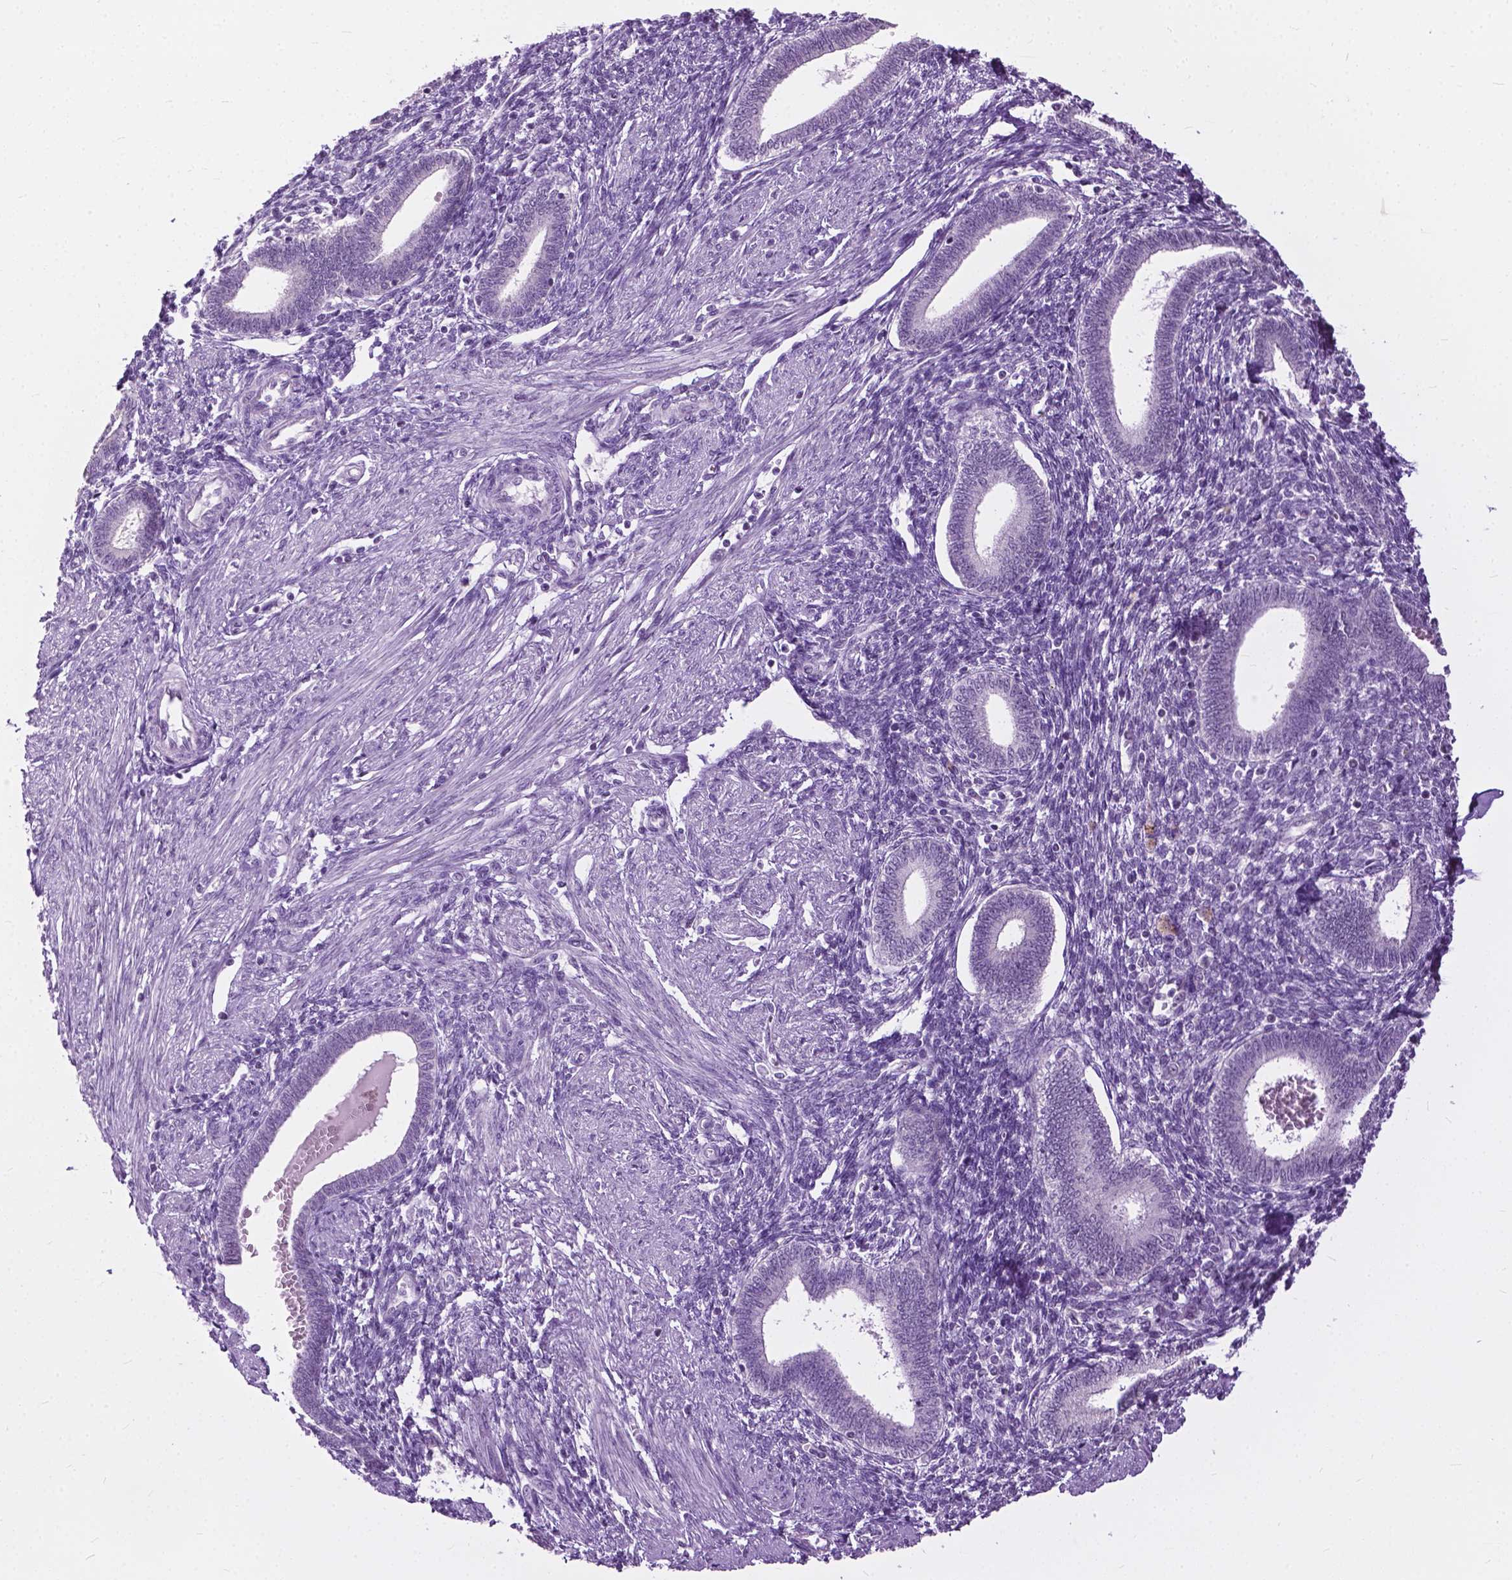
{"staining": {"intensity": "negative", "quantity": "none", "location": "none"}, "tissue": "endometrium", "cell_type": "Cells in endometrial stroma", "image_type": "normal", "snomed": [{"axis": "morphology", "description": "Normal tissue, NOS"}, {"axis": "topography", "description": "Endometrium"}], "caption": "This micrograph is of benign endometrium stained with immunohistochemistry (IHC) to label a protein in brown with the nuclei are counter-stained blue. There is no positivity in cells in endometrial stroma. (DAB (3,3'-diaminobenzidine) immunohistochemistry, high magnification).", "gene": "GPR37L1", "patient": {"sex": "female", "age": 42}}